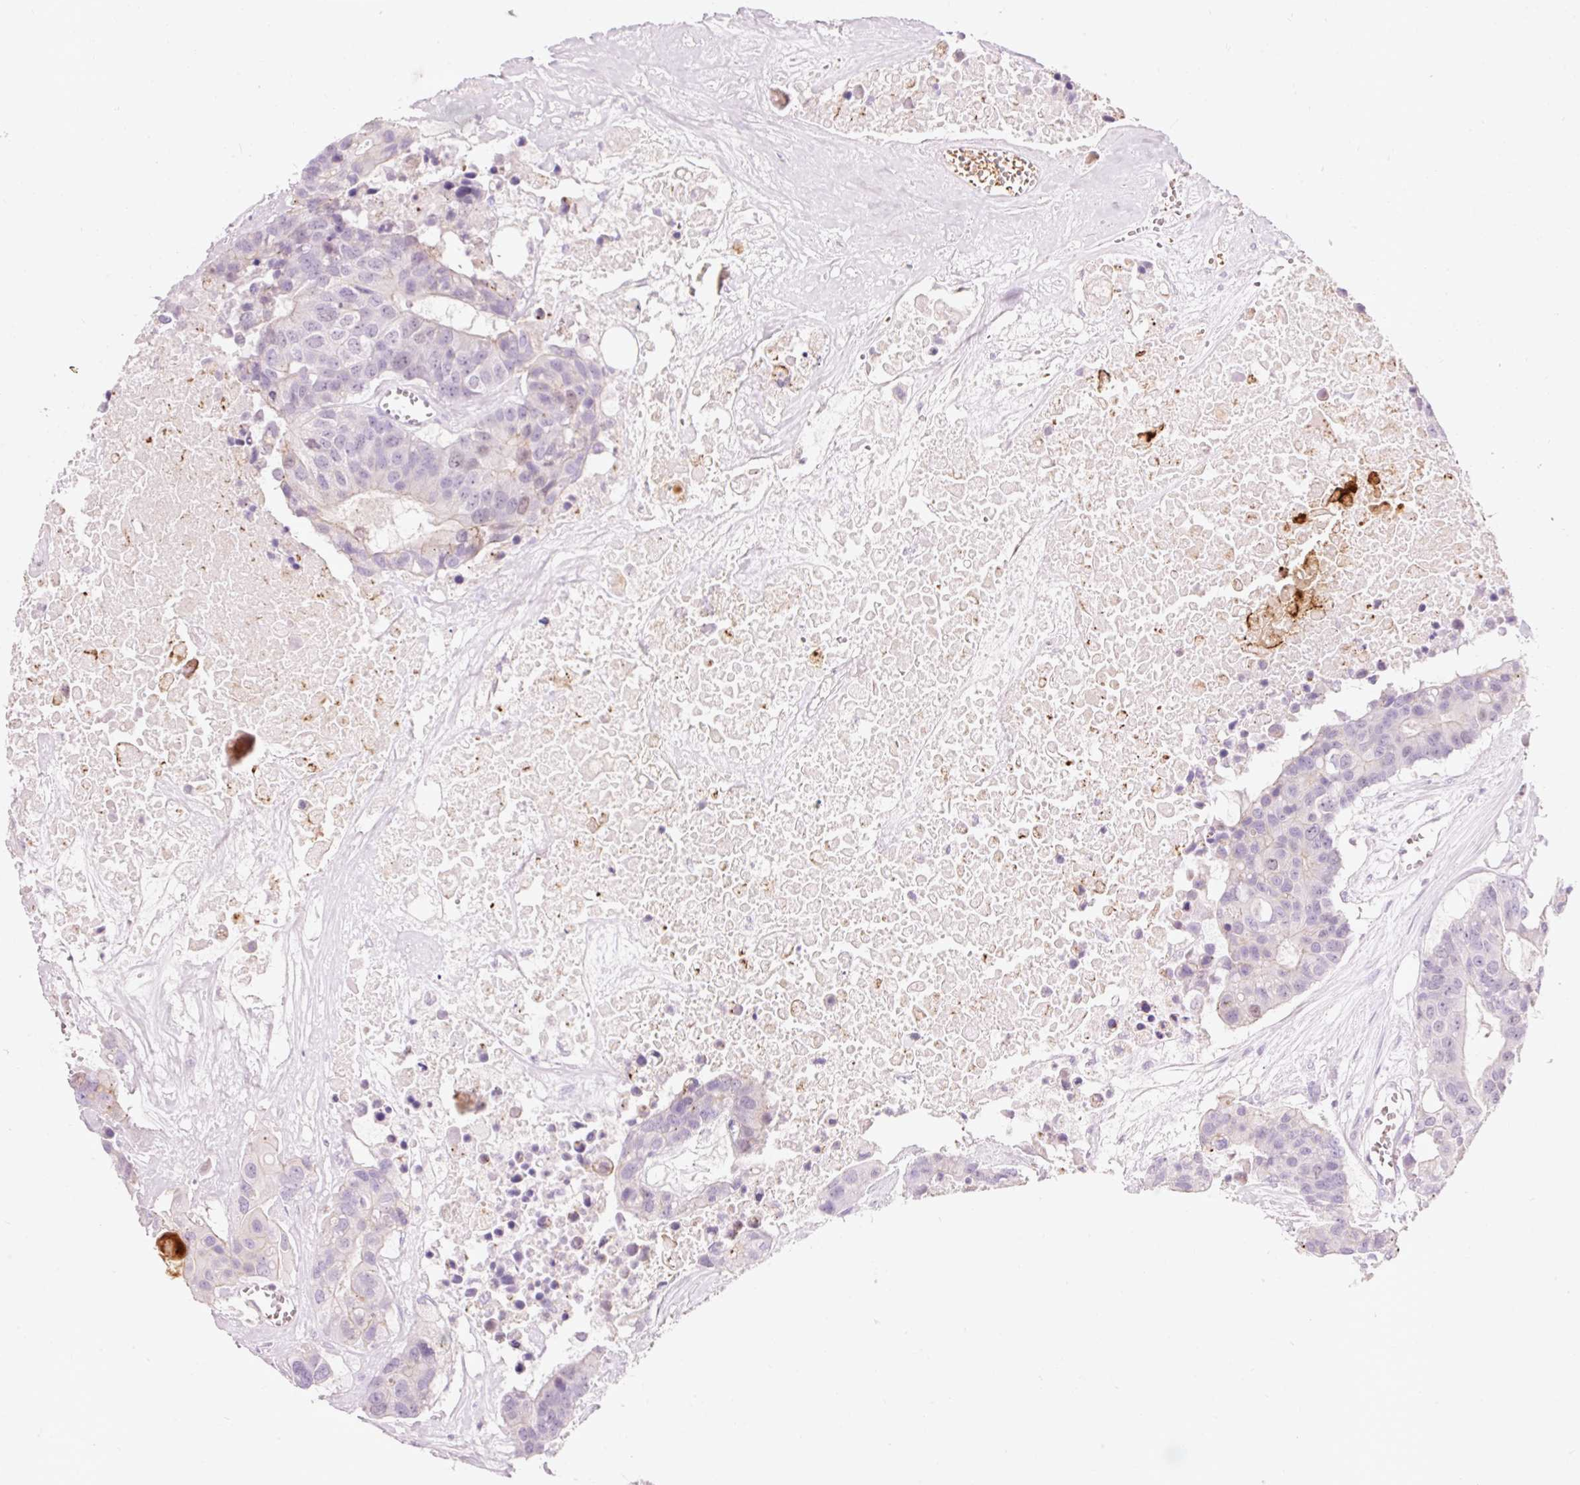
{"staining": {"intensity": "negative", "quantity": "none", "location": "none"}, "tissue": "colorectal cancer", "cell_type": "Tumor cells", "image_type": "cancer", "snomed": [{"axis": "morphology", "description": "Adenocarcinoma, NOS"}, {"axis": "topography", "description": "Colon"}], "caption": "A photomicrograph of human colorectal cancer (adenocarcinoma) is negative for staining in tumor cells.", "gene": "DHRS11", "patient": {"sex": "male", "age": 77}}